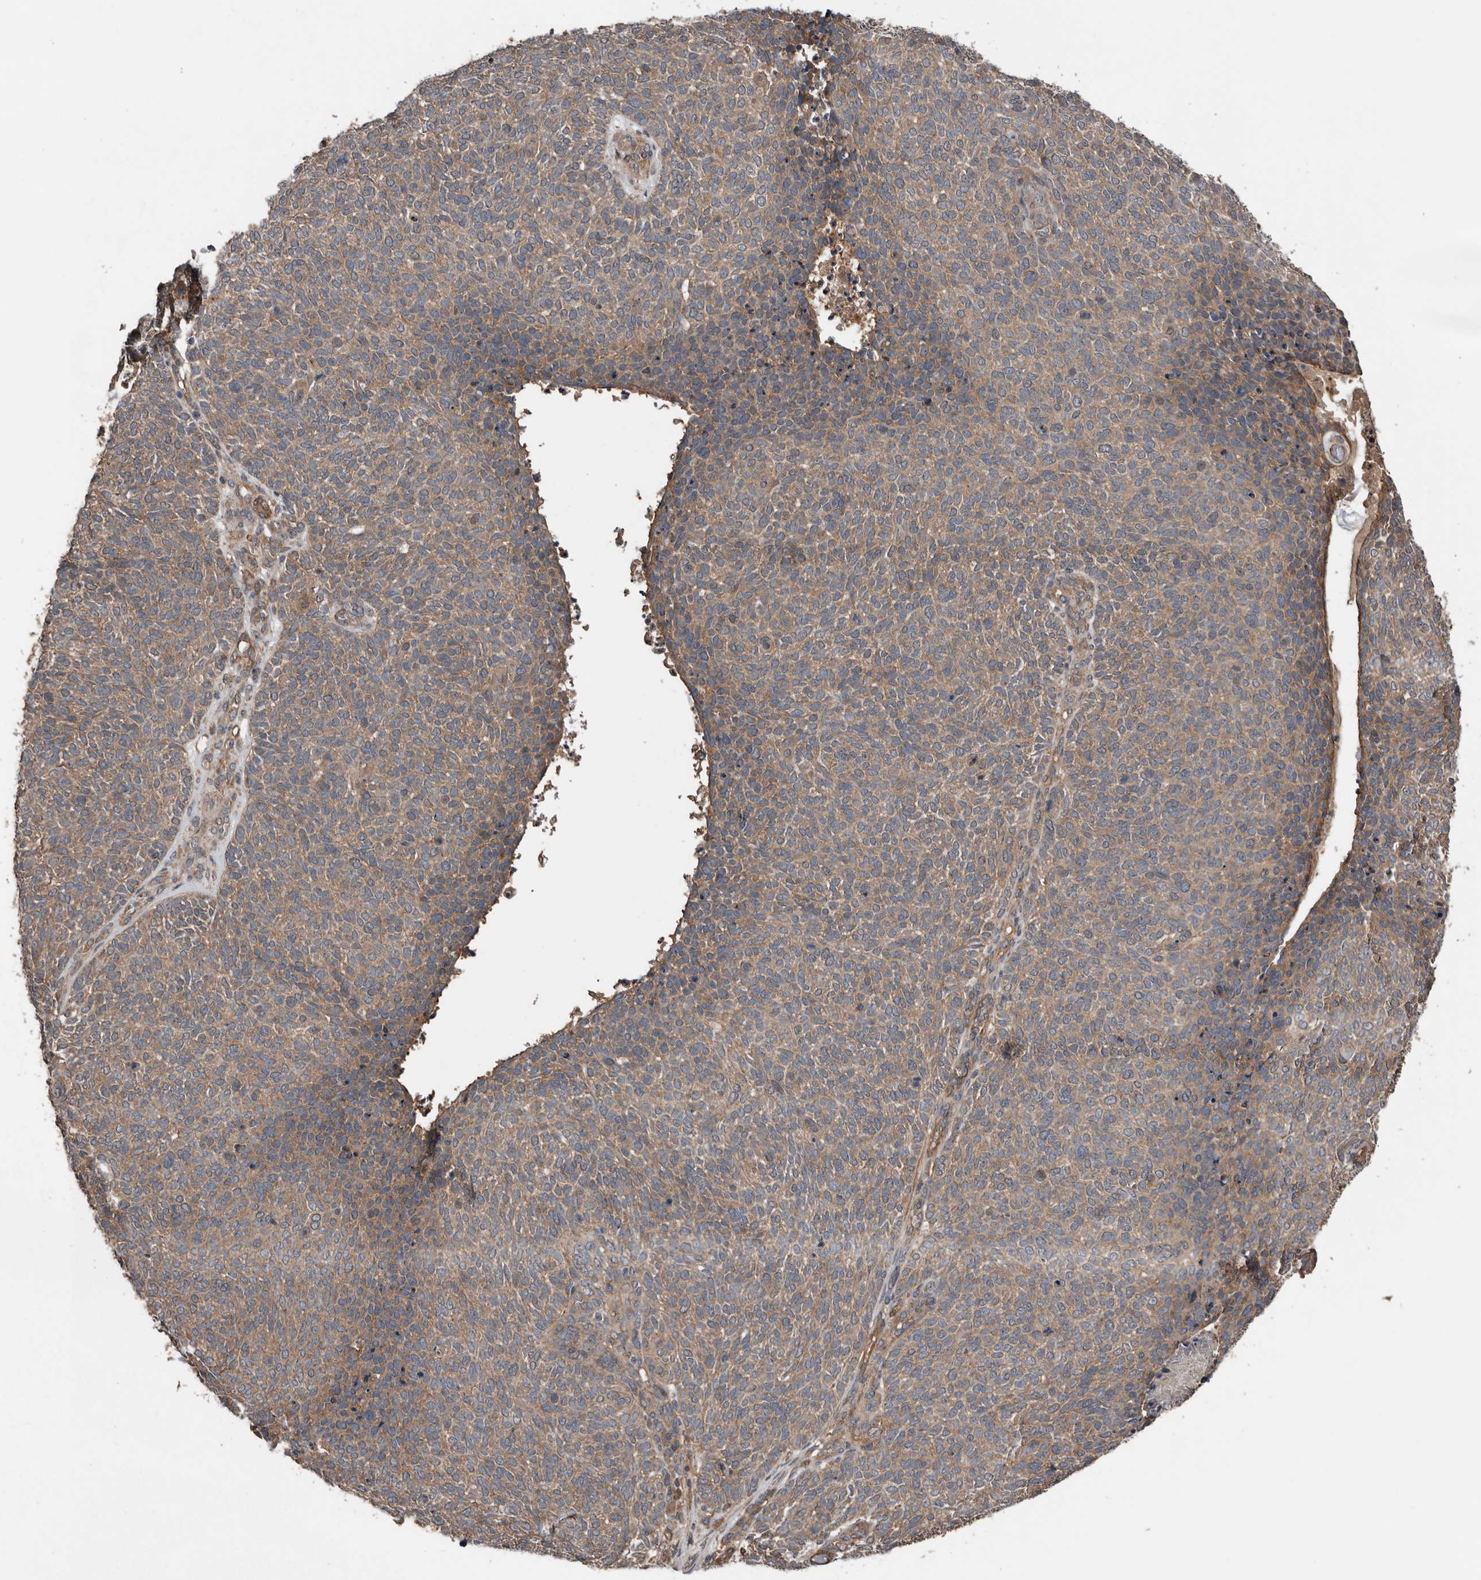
{"staining": {"intensity": "weak", "quantity": ">75%", "location": "cytoplasmic/membranous"}, "tissue": "skin cancer", "cell_type": "Tumor cells", "image_type": "cancer", "snomed": [{"axis": "morphology", "description": "Squamous cell carcinoma, NOS"}, {"axis": "topography", "description": "Skin"}], "caption": "Tumor cells reveal low levels of weak cytoplasmic/membranous expression in approximately >75% of cells in human skin squamous cell carcinoma.", "gene": "DNAJB4", "patient": {"sex": "female", "age": 90}}